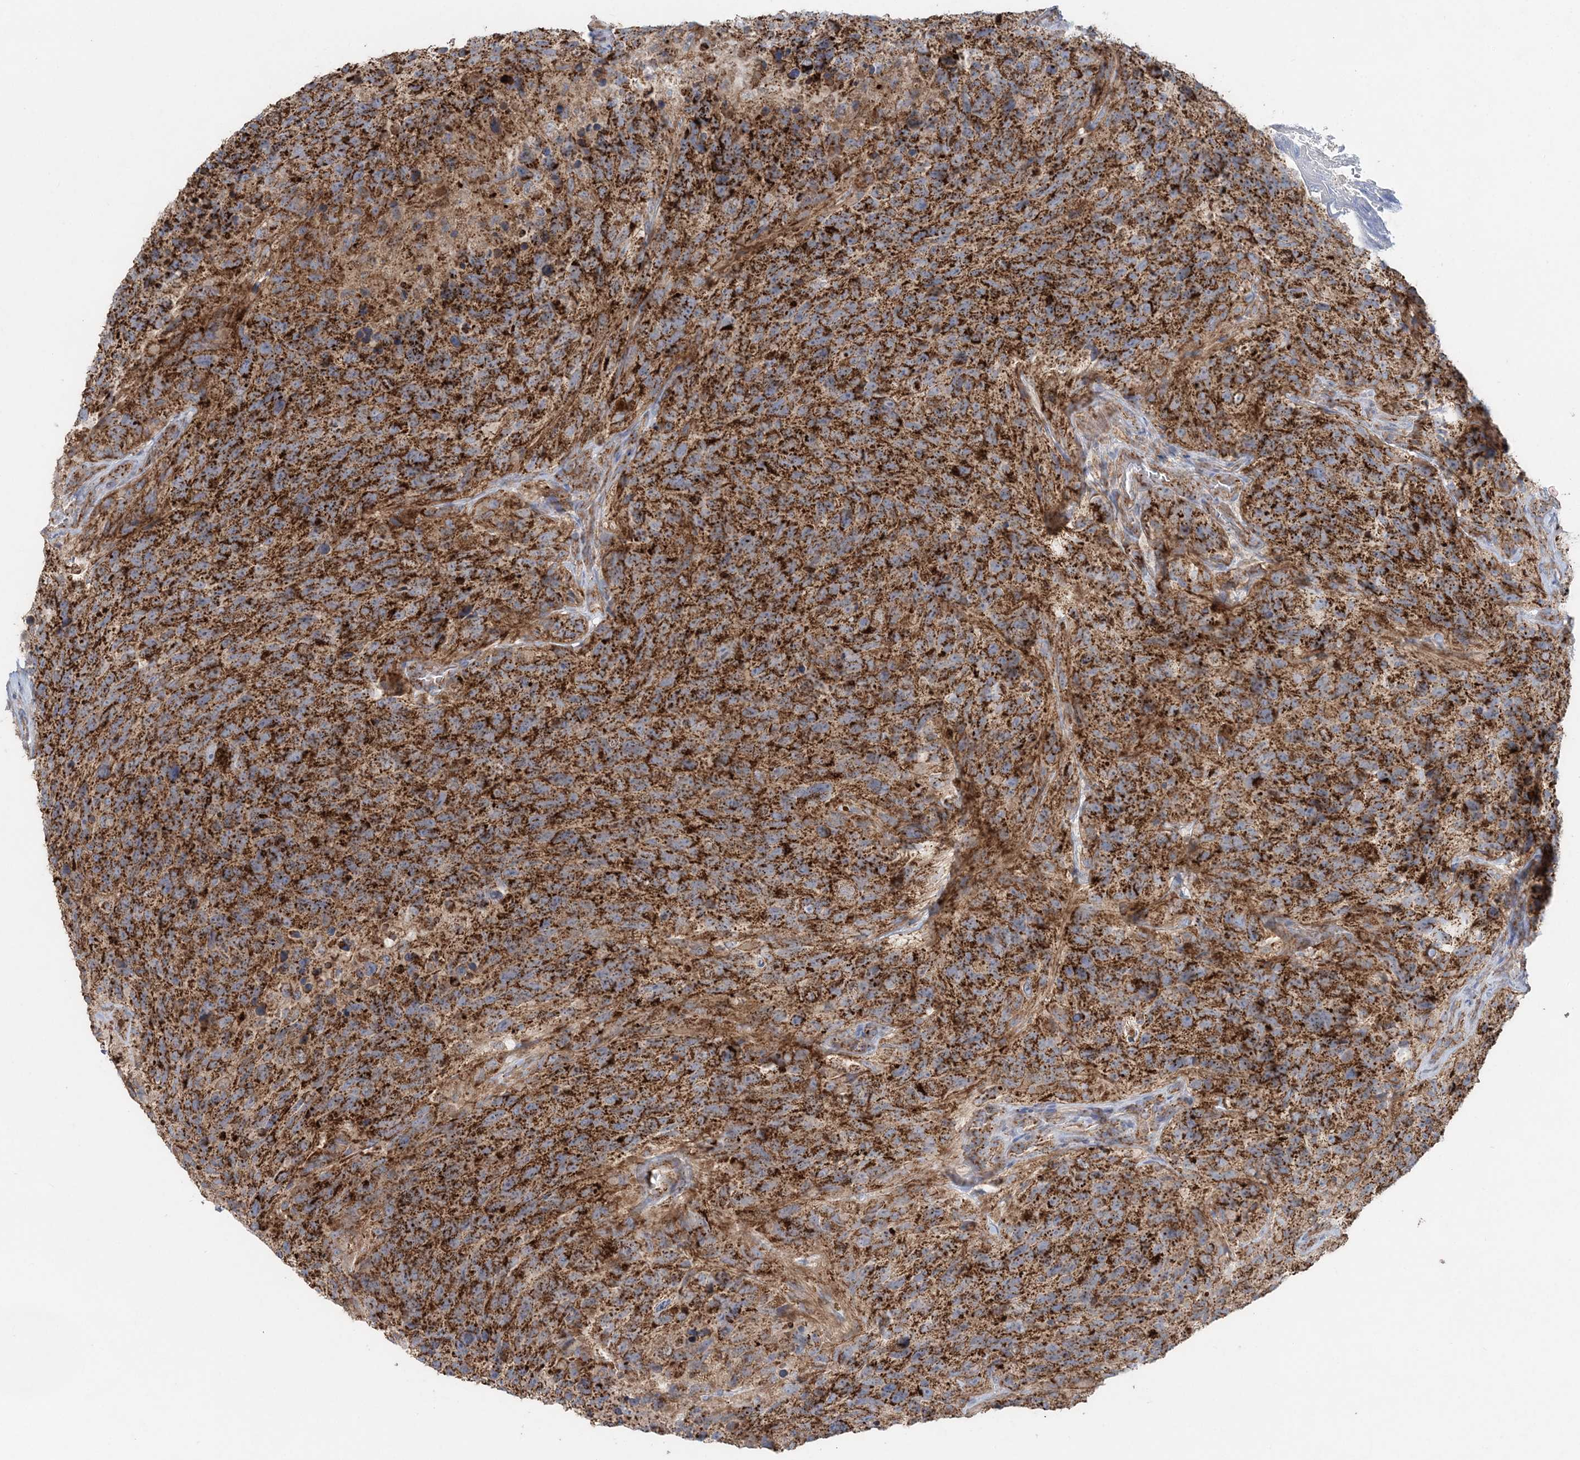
{"staining": {"intensity": "strong", "quantity": ">75%", "location": "cytoplasmic/membranous"}, "tissue": "glioma", "cell_type": "Tumor cells", "image_type": "cancer", "snomed": [{"axis": "morphology", "description": "Glioma, malignant, High grade"}, {"axis": "topography", "description": "Brain"}], "caption": "IHC staining of malignant glioma (high-grade), which demonstrates high levels of strong cytoplasmic/membranous expression in approximately >75% of tumor cells indicating strong cytoplasmic/membranous protein expression. The staining was performed using DAB (3,3'-diaminobenzidine) (brown) for protein detection and nuclei were counterstained in hematoxylin (blue).", "gene": "LRPPRC", "patient": {"sex": "male", "age": 69}}